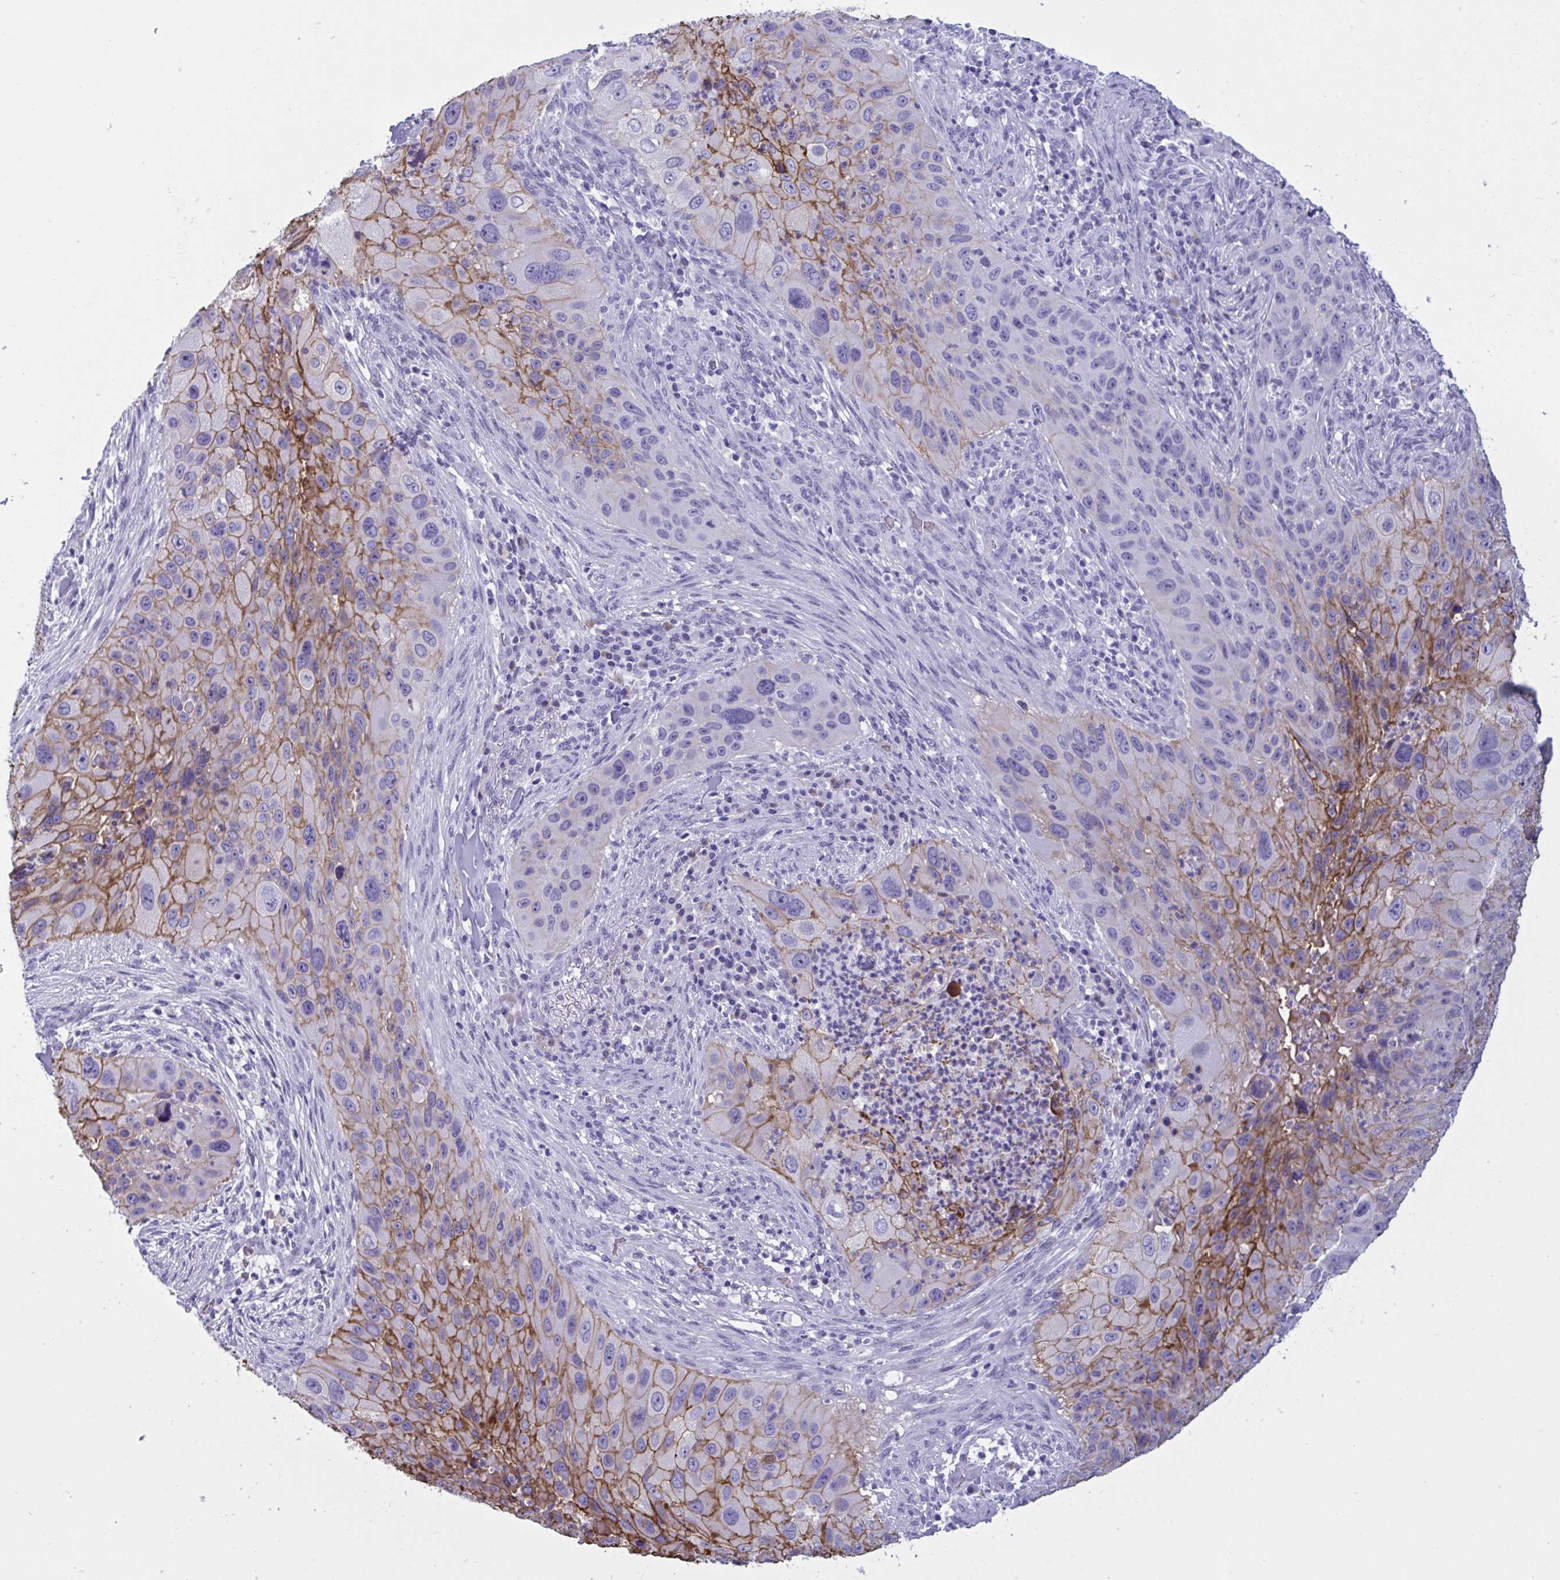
{"staining": {"intensity": "moderate", "quantity": "25%-75%", "location": "cytoplasmic/membranous"}, "tissue": "lung cancer", "cell_type": "Tumor cells", "image_type": "cancer", "snomed": [{"axis": "morphology", "description": "Squamous cell carcinoma, NOS"}, {"axis": "topography", "description": "Lung"}], "caption": "Protein expression analysis of human lung cancer reveals moderate cytoplasmic/membranous staining in about 25%-75% of tumor cells.", "gene": "SLC2A1", "patient": {"sex": "male", "age": 63}}